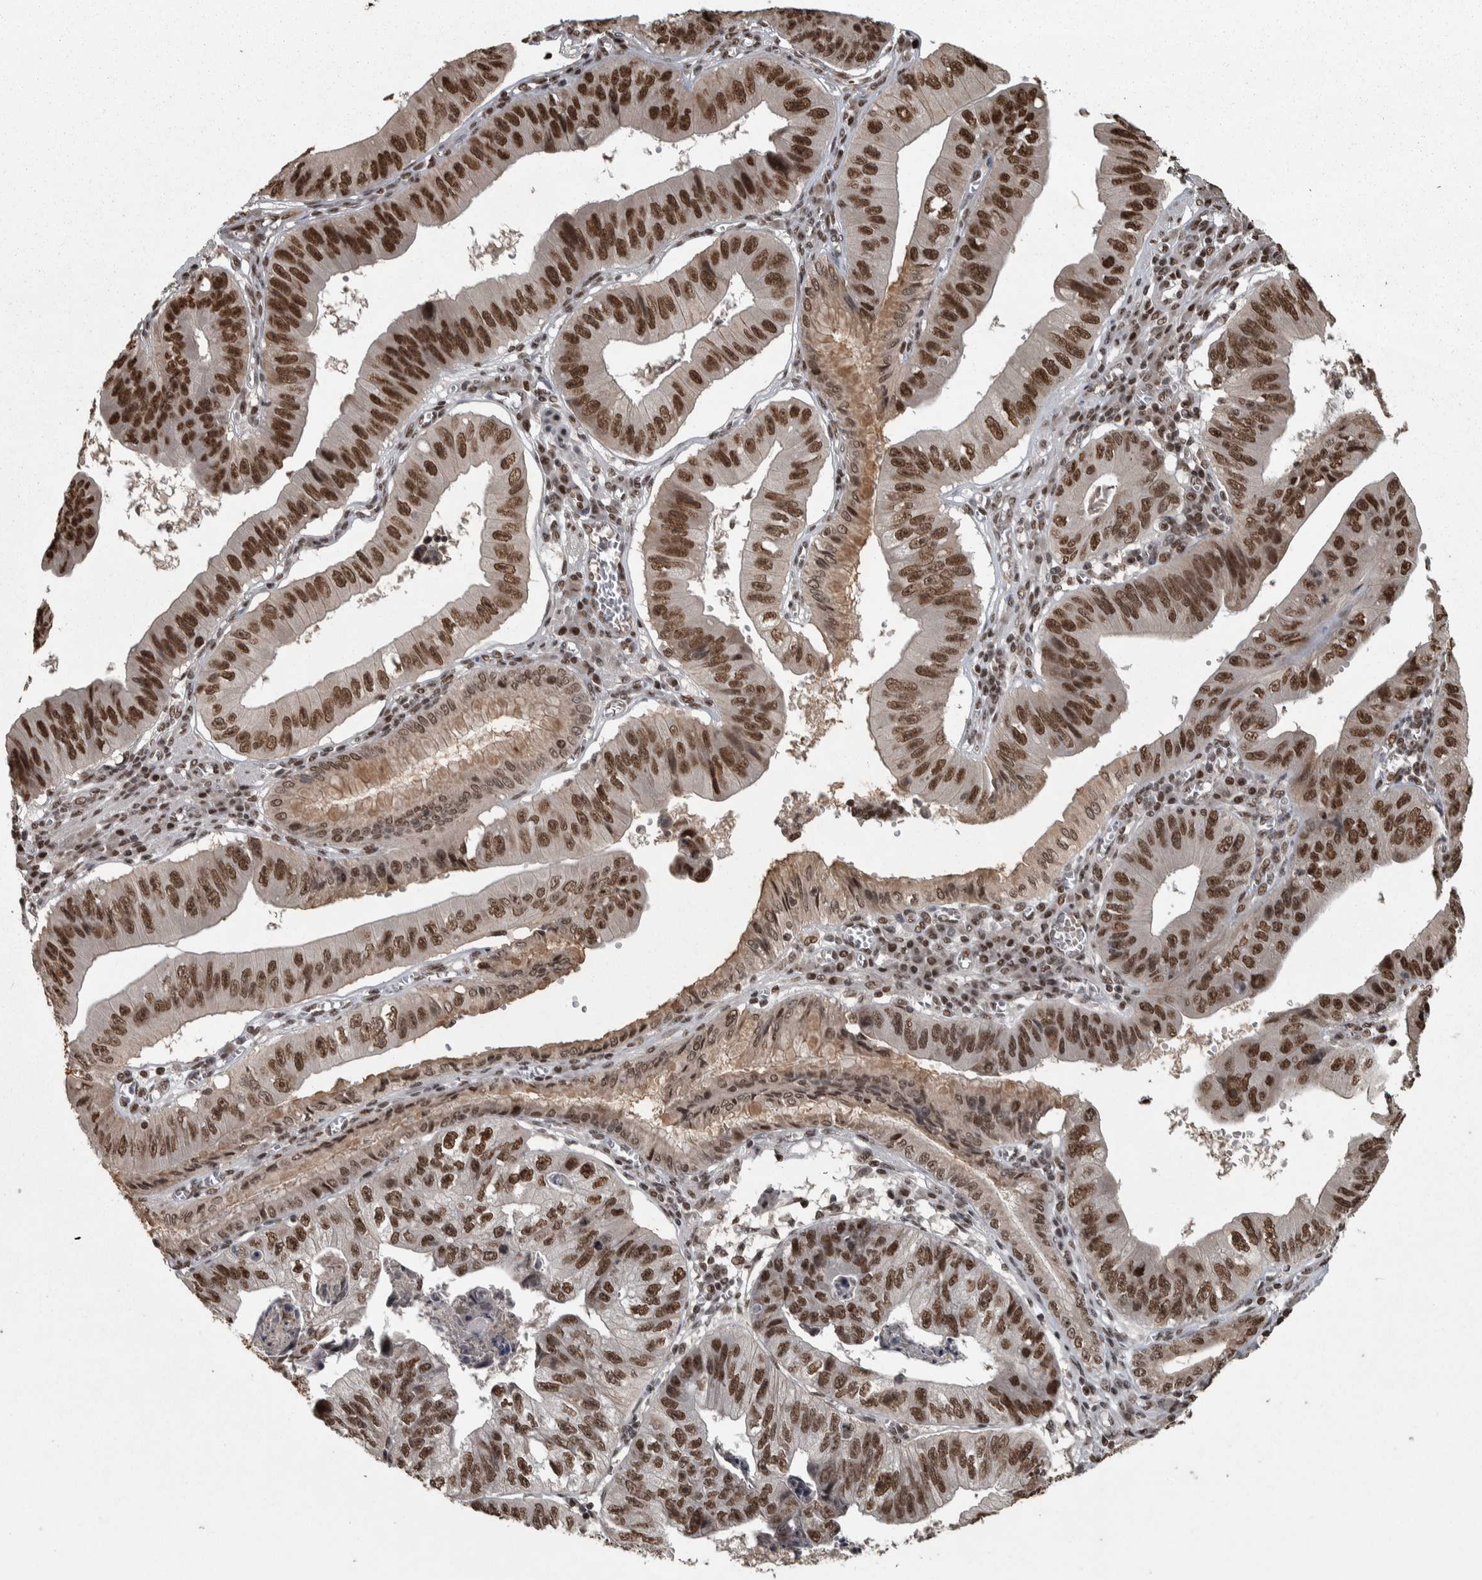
{"staining": {"intensity": "strong", "quantity": "25%-75%", "location": "nuclear"}, "tissue": "stomach cancer", "cell_type": "Tumor cells", "image_type": "cancer", "snomed": [{"axis": "morphology", "description": "Adenocarcinoma, NOS"}, {"axis": "topography", "description": "Stomach"}], "caption": "Immunohistochemistry (IHC) of stomach adenocarcinoma shows high levels of strong nuclear positivity in about 25%-75% of tumor cells.", "gene": "ZFHX4", "patient": {"sex": "male", "age": 59}}